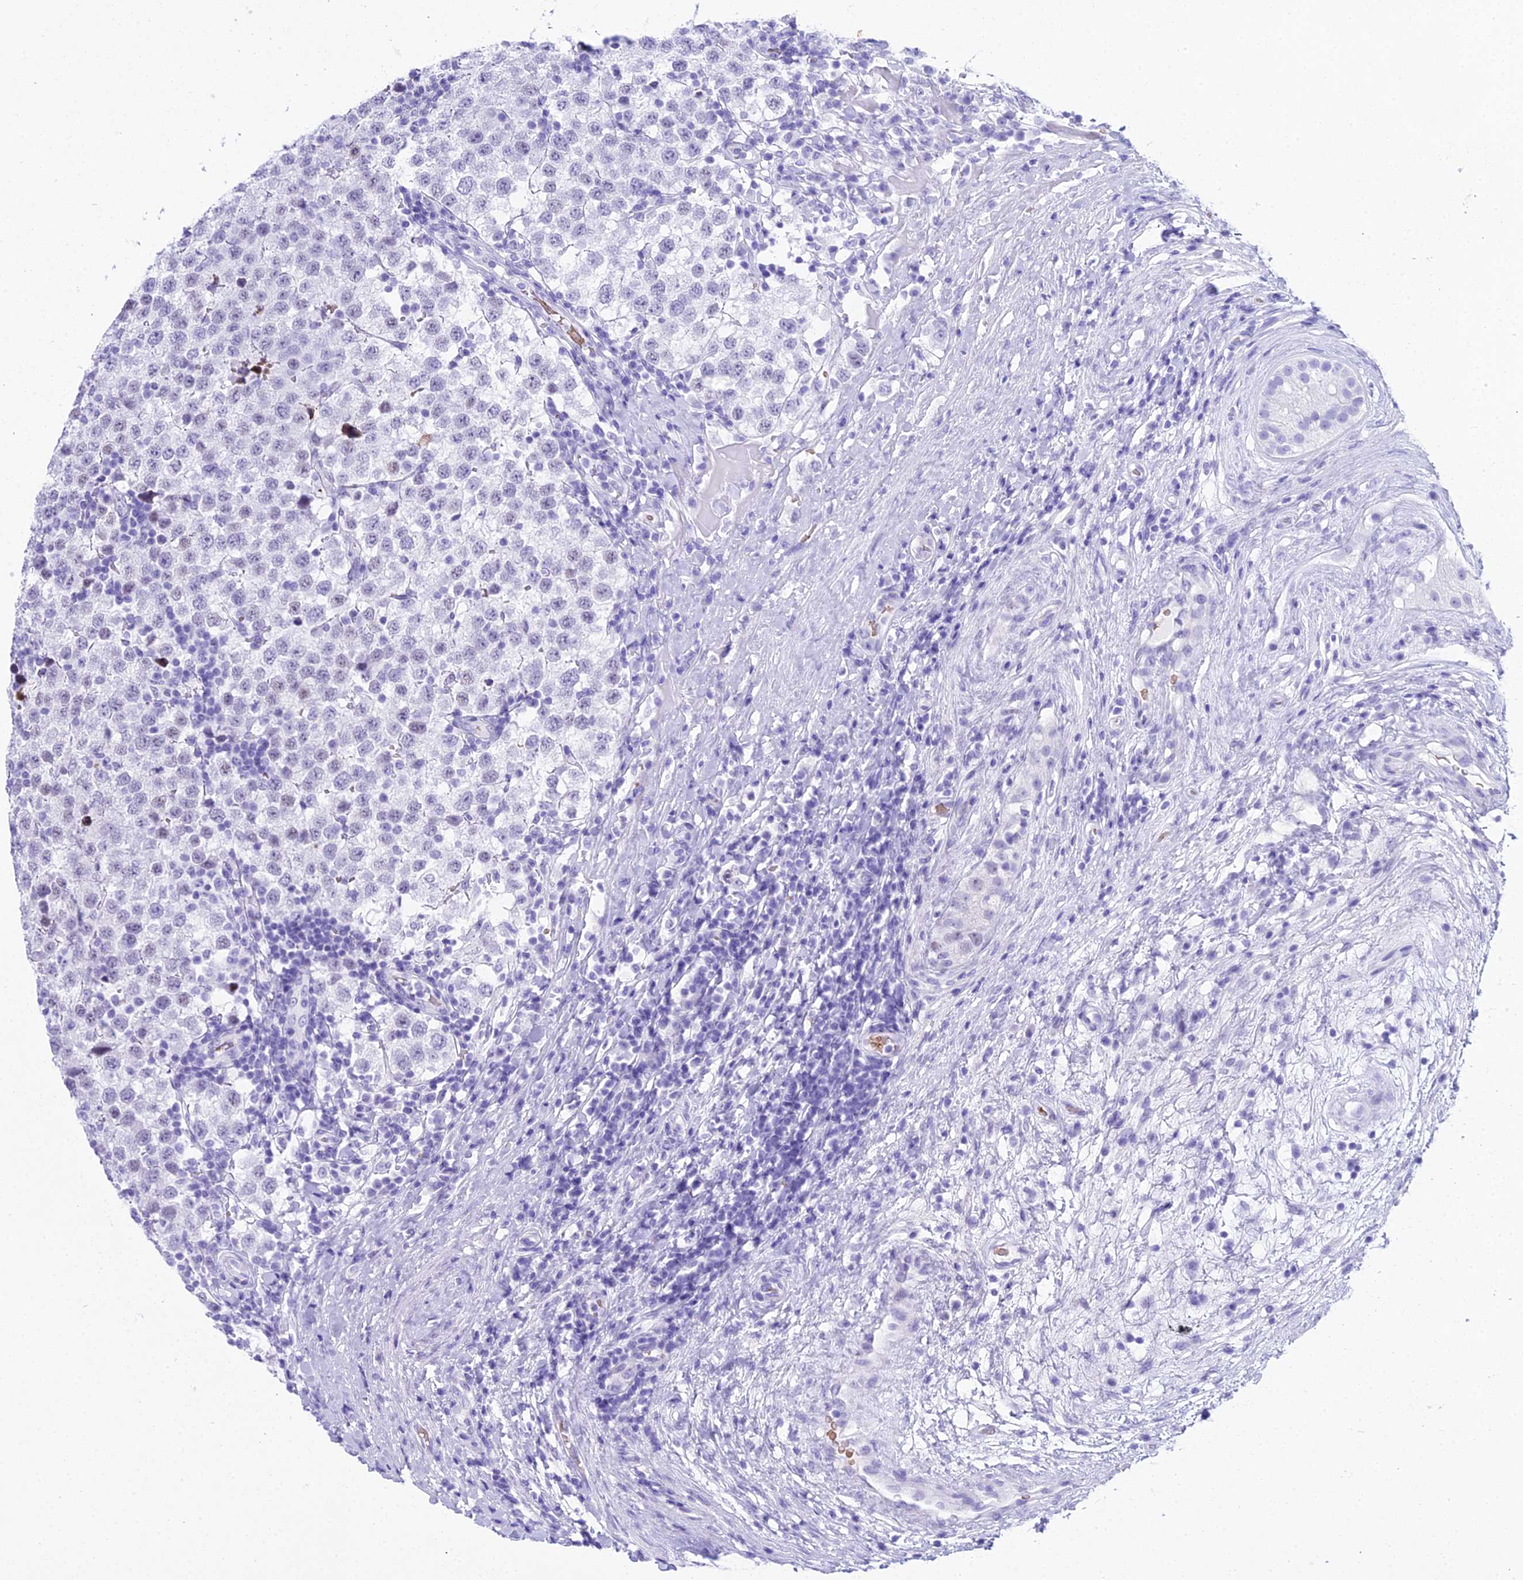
{"staining": {"intensity": "negative", "quantity": "none", "location": "none"}, "tissue": "testis cancer", "cell_type": "Tumor cells", "image_type": "cancer", "snomed": [{"axis": "morphology", "description": "Seminoma, NOS"}, {"axis": "topography", "description": "Testis"}], "caption": "Testis cancer was stained to show a protein in brown. There is no significant positivity in tumor cells. Brightfield microscopy of immunohistochemistry (IHC) stained with DAB (brown) and hematoxylin (blue), captured at high magnification.", "gene": "RNPS1", "patient": {"sex": "male", "age": 34}}